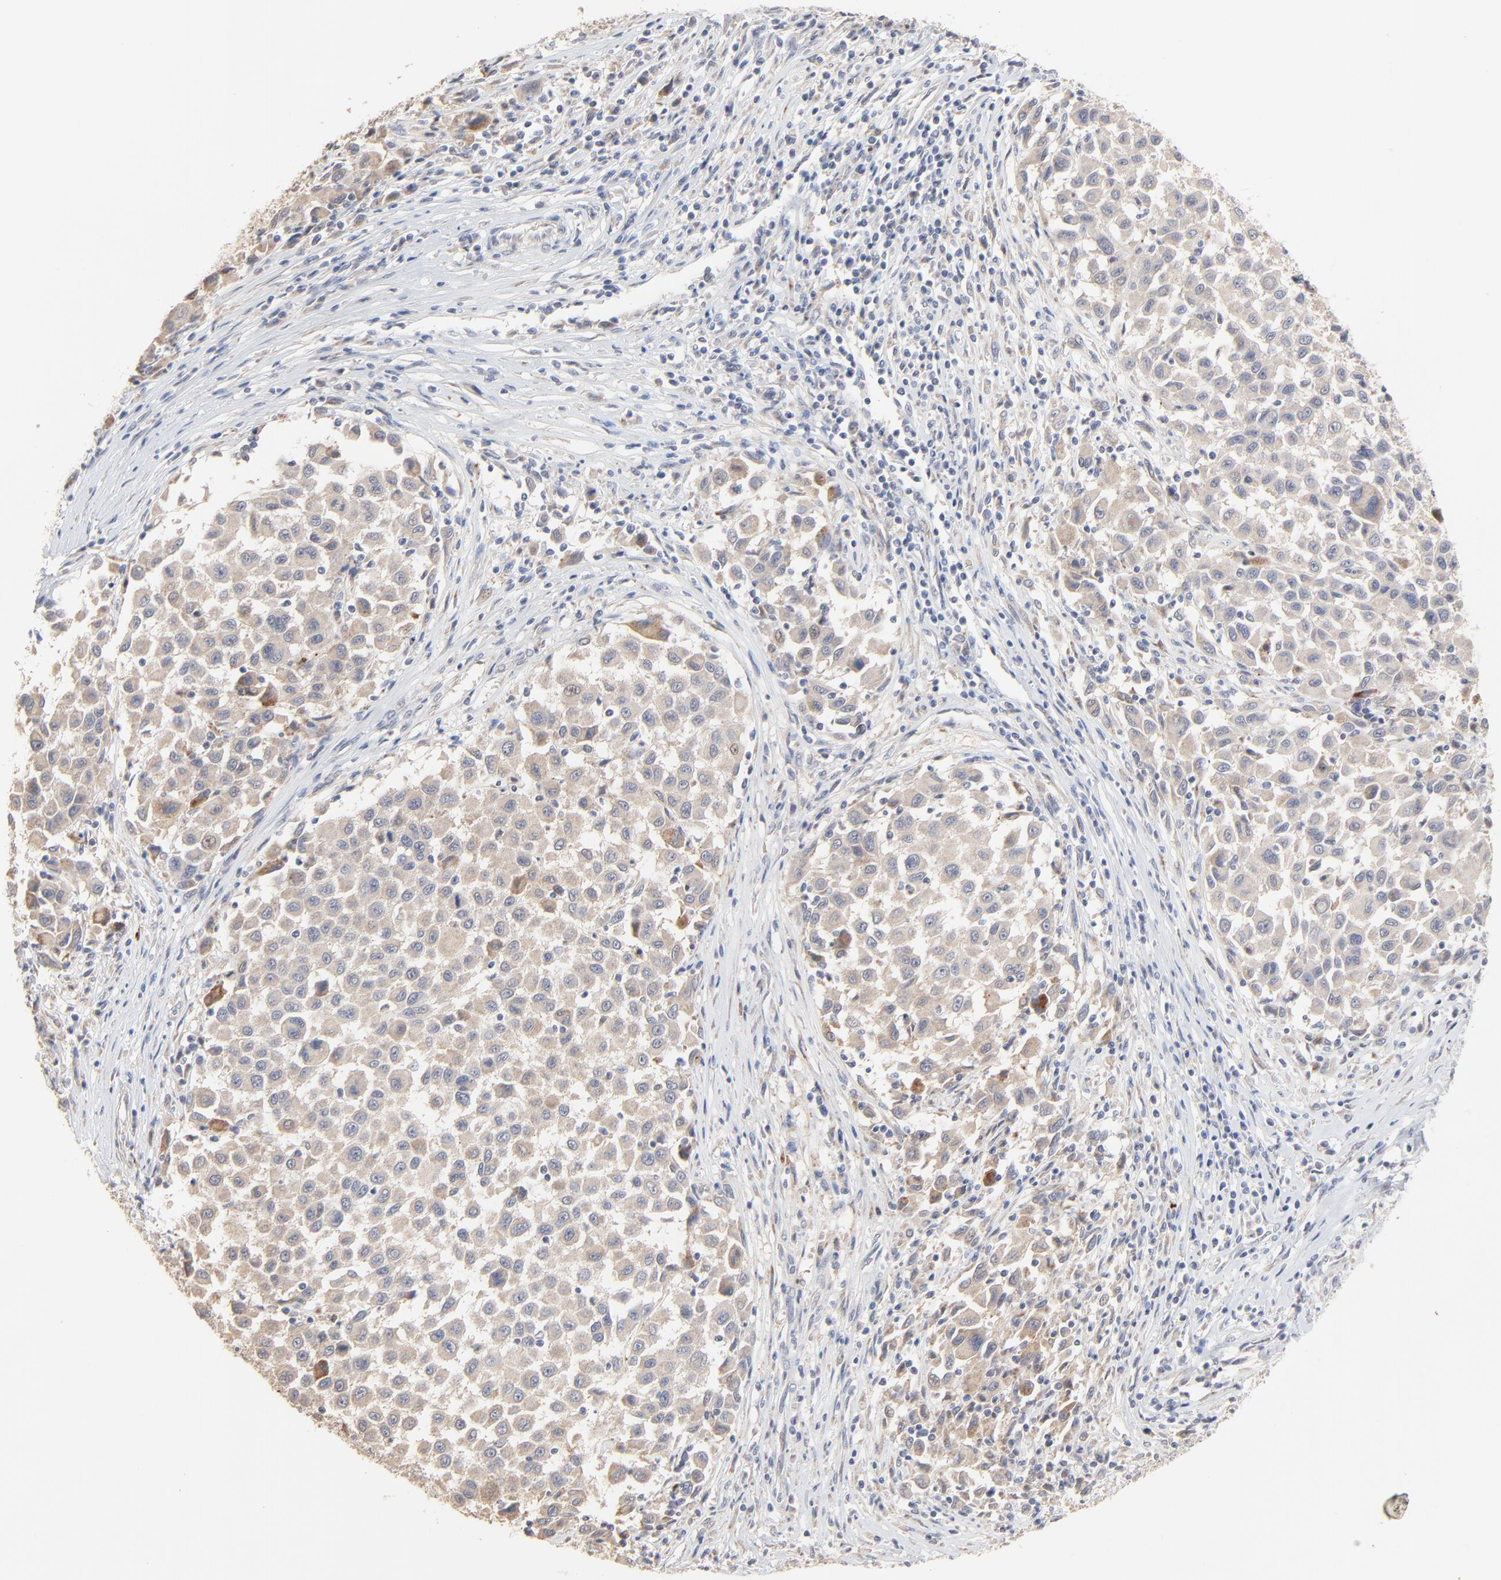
{"staining": {"intensity": "weak", "quantity": ">75%", "location": "cytoplasmic/membranous"}, "tissue": "melanoma", "cell_type": "Tumor cells", "image_type": "cancer", "snomed": [{"axis": "morphology", "description": "Malignant melanoma, Metastatic site"}, {"axis": "topography", "description": "Lymph node"}], "caption": "Immunohistochemical staining of human malignant melanoma (metastatic site) exhibits weak cytoplasmic/membranous protein staining in approximately >75% of tumor cells.", "gene": "FANCB", "patient": {"sex": "male", "age": 61}}